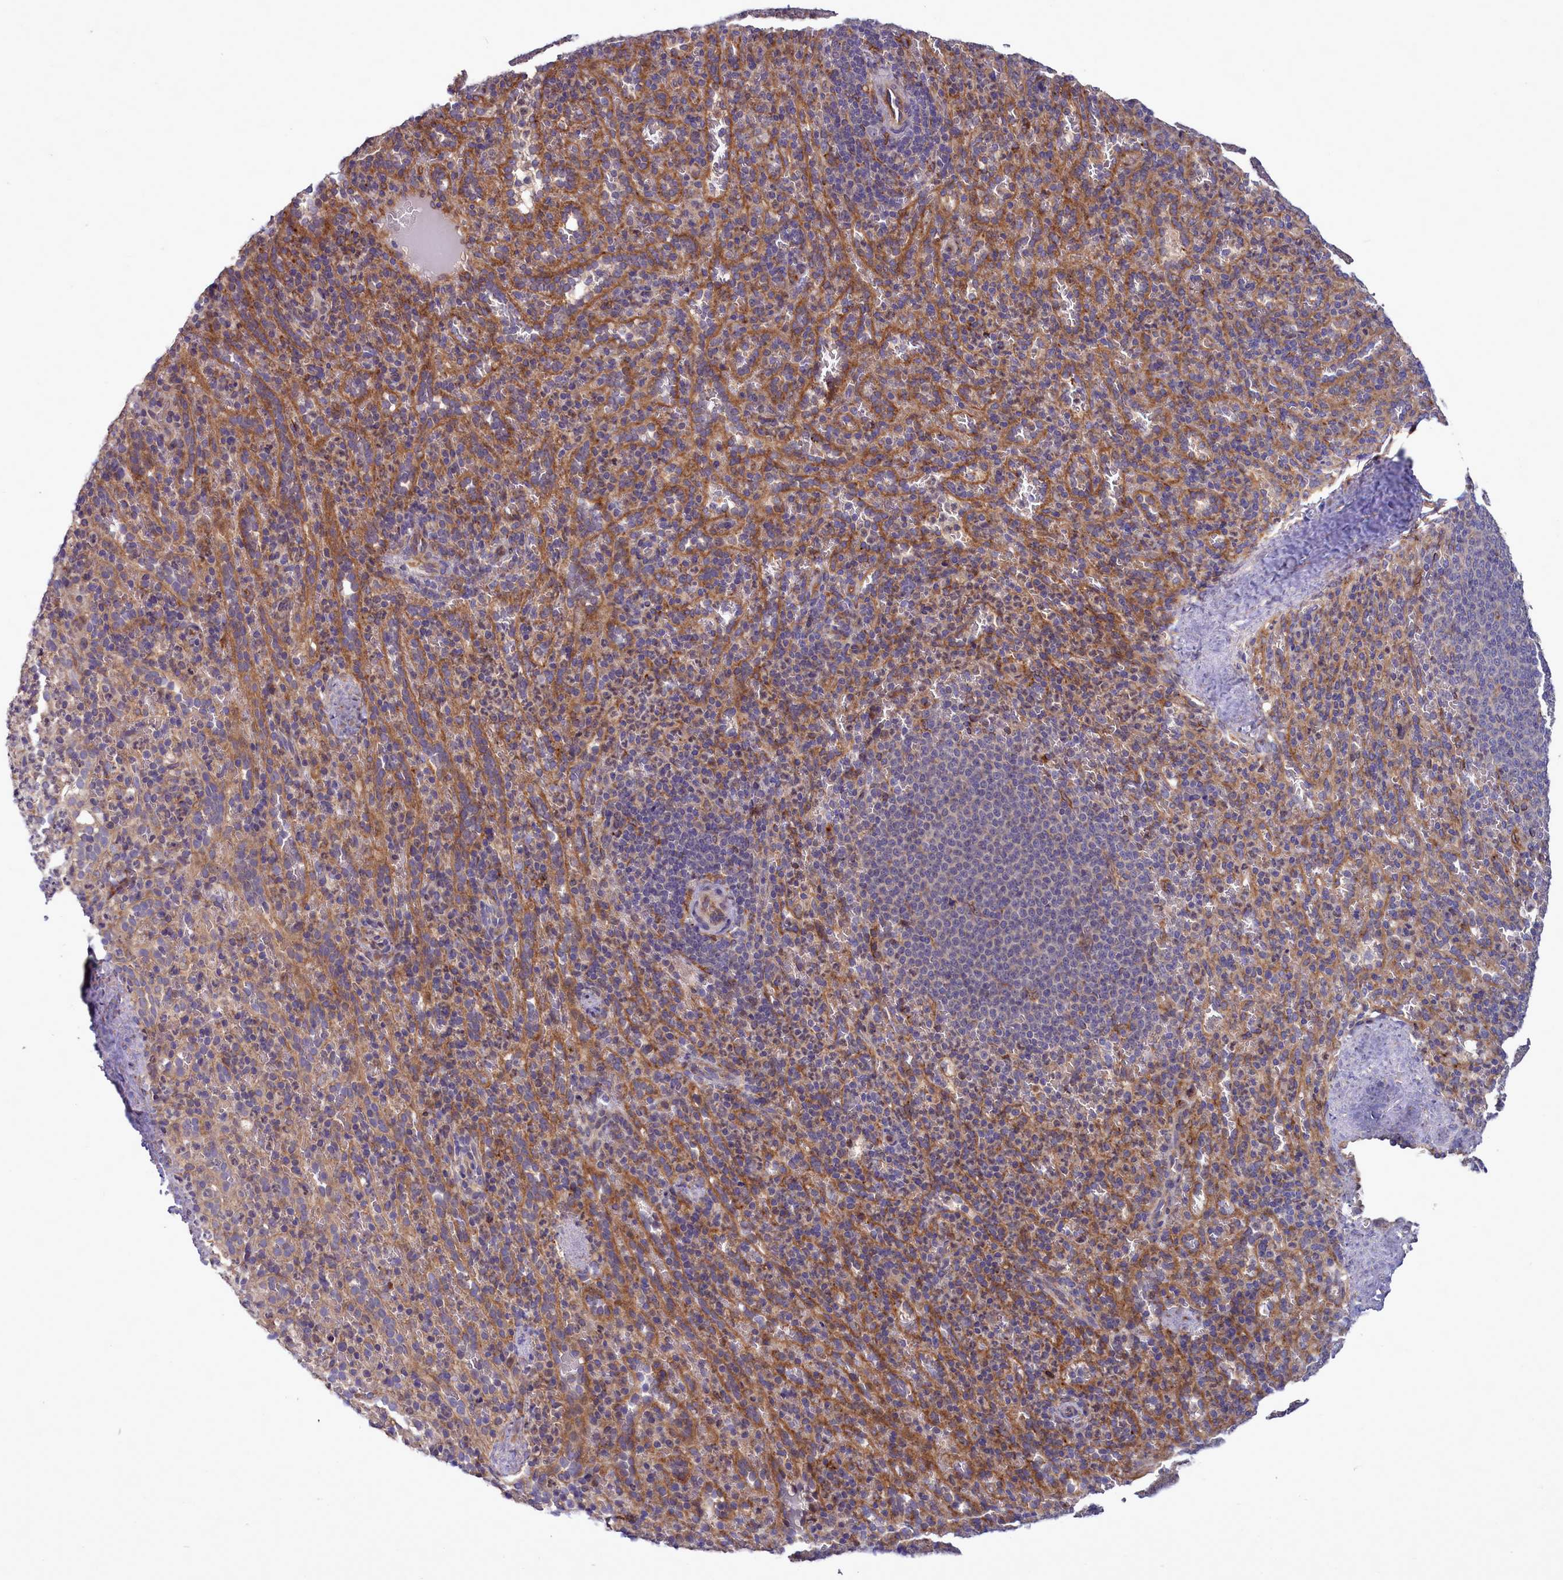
{"staining": {"intensity": "negative", "quantity": "none", "location": "none"}, "tissue": "spleen", "cell_type": "Cells in red pulp", "image_type": "normal", "snomed": [{"axis": "morphology", "description": "Normal tissue, NOS"}, {"axis": "topography", "description": "Spleen"}], "caption": "The micrograph displays no staining of cells in red pulp in unremarkable spleen. (DAB (3,3'-diaminobenzidine) immunohistochemistry (IHC) visualized using brightfield microscopy, high magnification).", "gene": "RAPGEF4", "patient": {"sex": "female", "age": 21}}